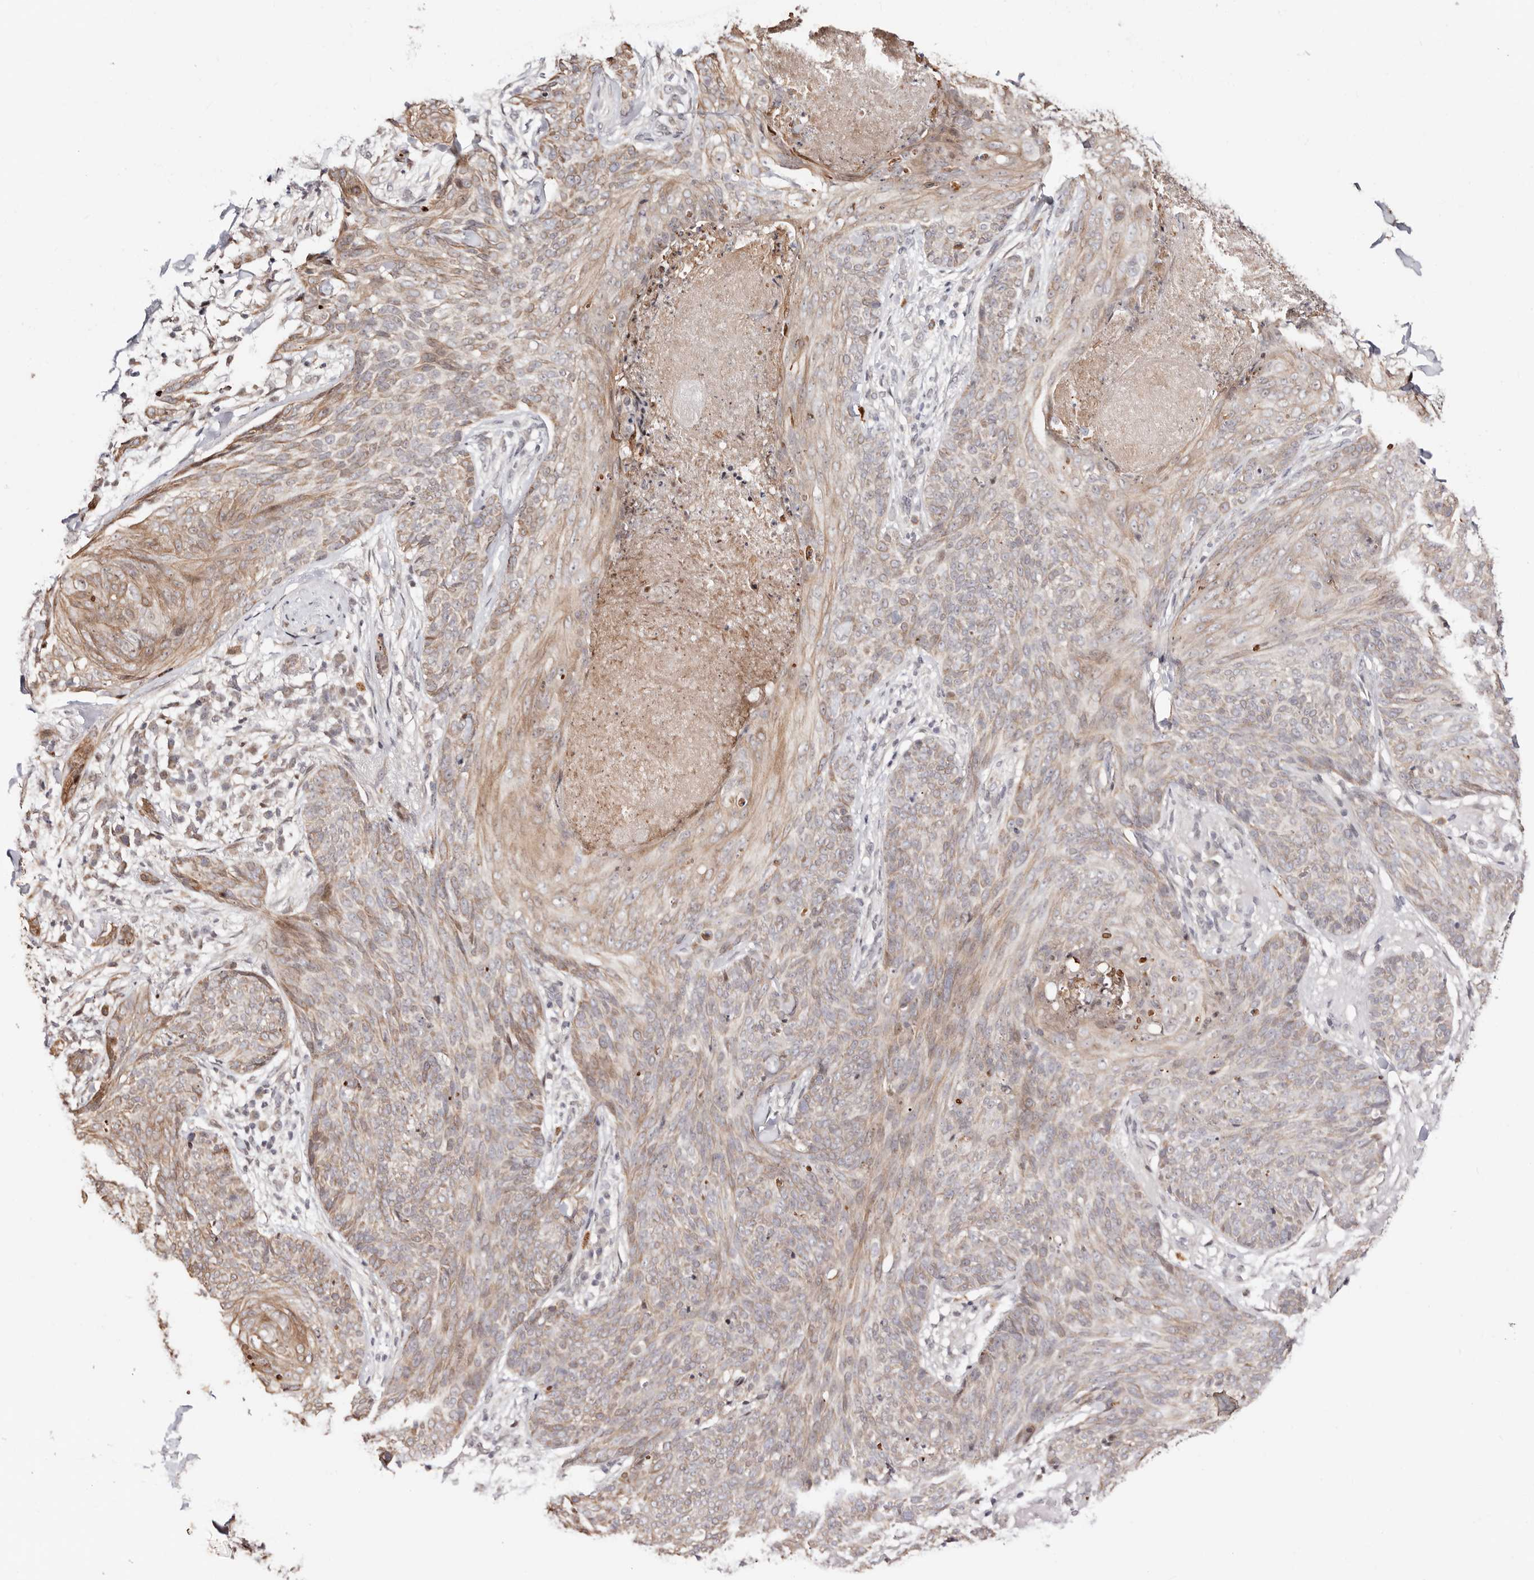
{"staining": {"intensity": "weak", "quantity": ">75%", "location": "cytoplasmic/membranous"}, "tissue": "skin cancer", "cell_type": "Tumor cells", "image_type": "cancer", "snomed": [{"axis": "morphology", "description": "Basal cell carcinoma"}, {"axis": "topography", "description": "Skin"}], "caption": "The image displays a brown stain indicating the presence of a protein in the cytoplasmic/membranous of tumor cells in basal cell carcinoma (skin). The staining was performed using DAB (3,3'-diaminobenzidine), with brown indicating positive protein expression. Nuclei are stained blue with hematoxylin.", "gene": "HIVEP3", "patient": {"sex": "male", "age": 85}}